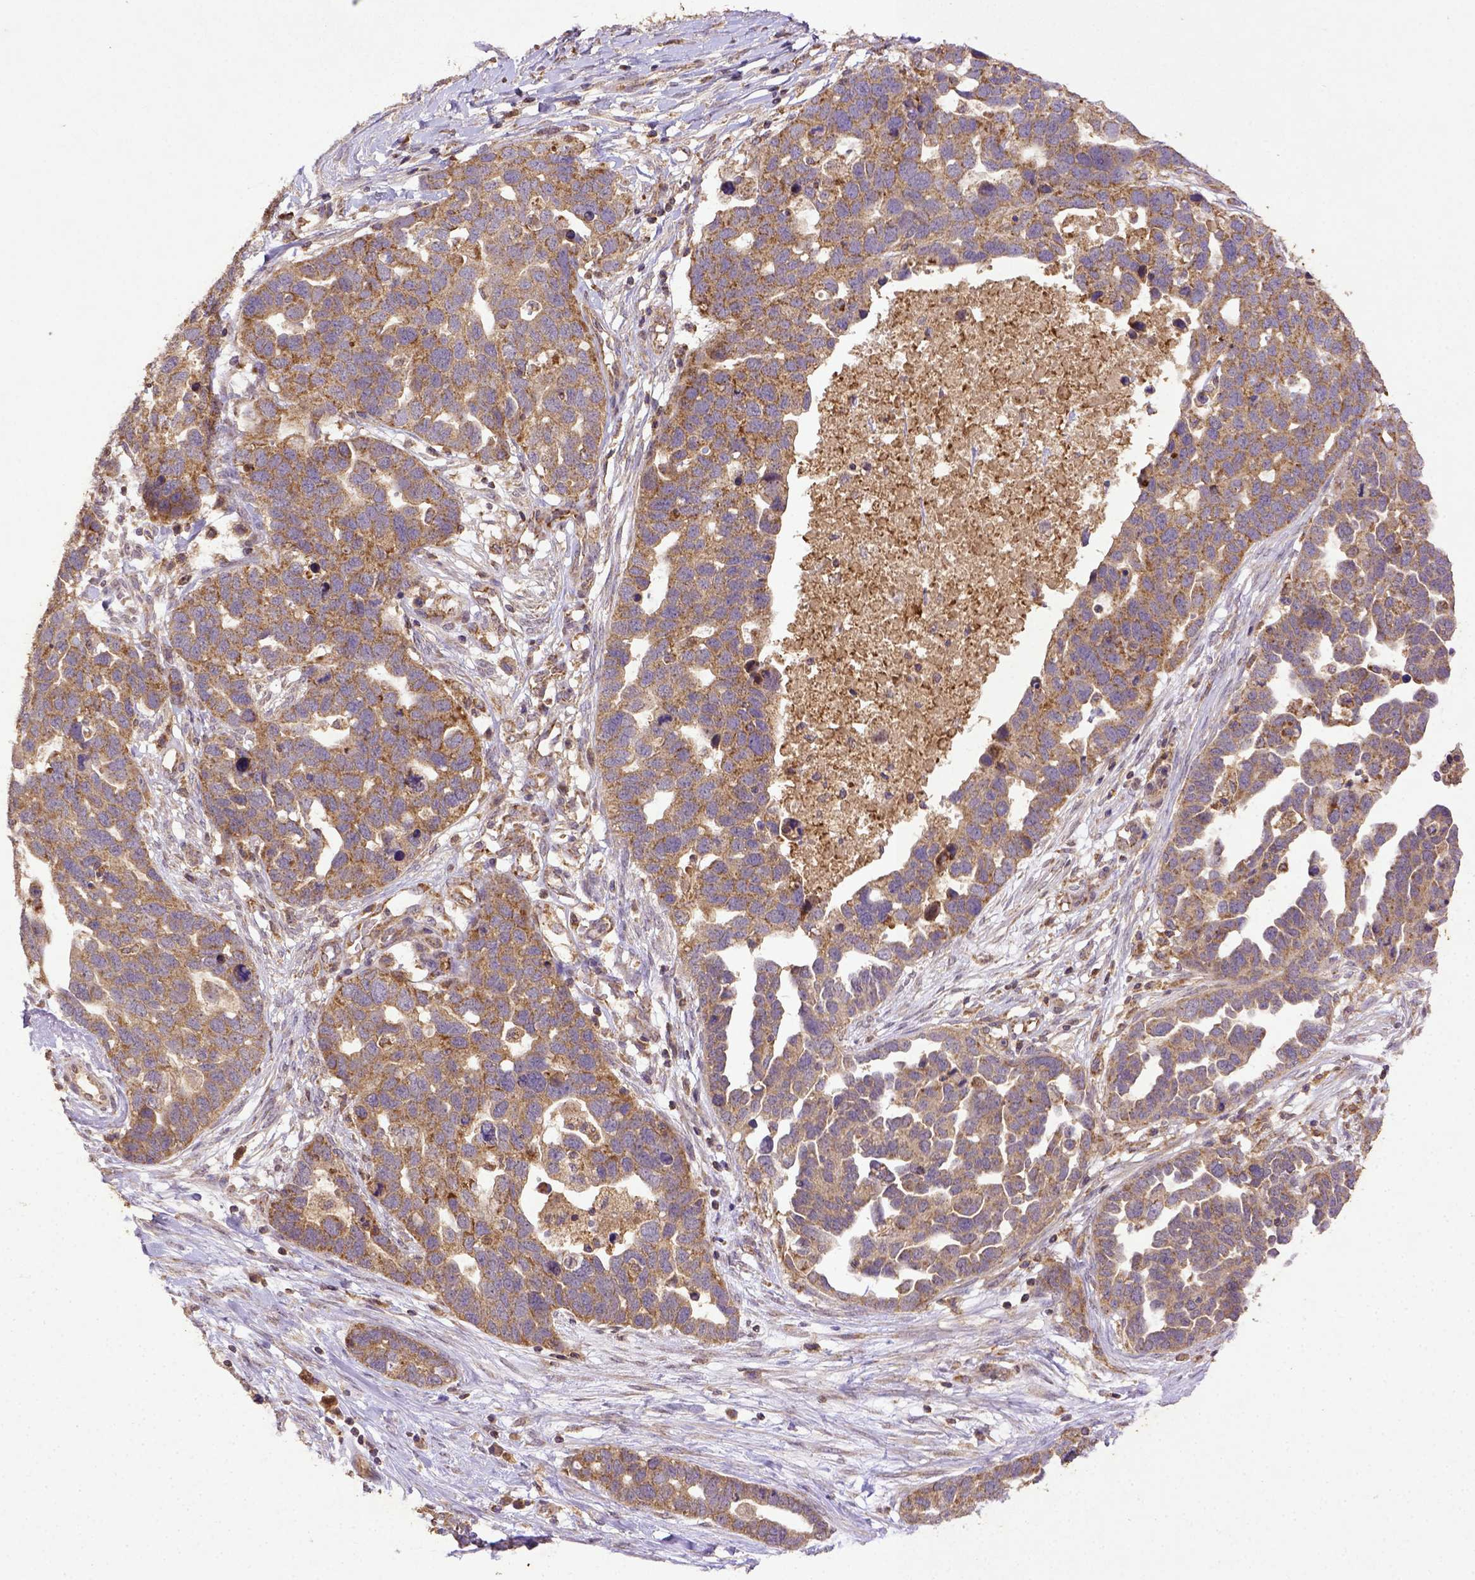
{"staining": {"intensity": "moderate", "quantity": ">75%", "location": "cytoplasmic/membranous"}, "tissue": "ovarian cancer", "cell_type": "Tumor cells", "image_type": "cancer", "snomed": [{"axis": "morphology", "description": "Cystadenocarcinoma, serous, NOS"}, {"axis": "topography", "description": "Ovary"}], "caption": "Tumor cells demonstrate medium levels of moderate cytoplasmic/membranous expression in about >75% of cells in human ovarian cancer. (DAB (3,3'-diaminobenzidine) IHC, brown staining for protein, blue staining for nuclei).", "gene": "MT-CO1", "patient": {"sex": "female", "age": 54}}